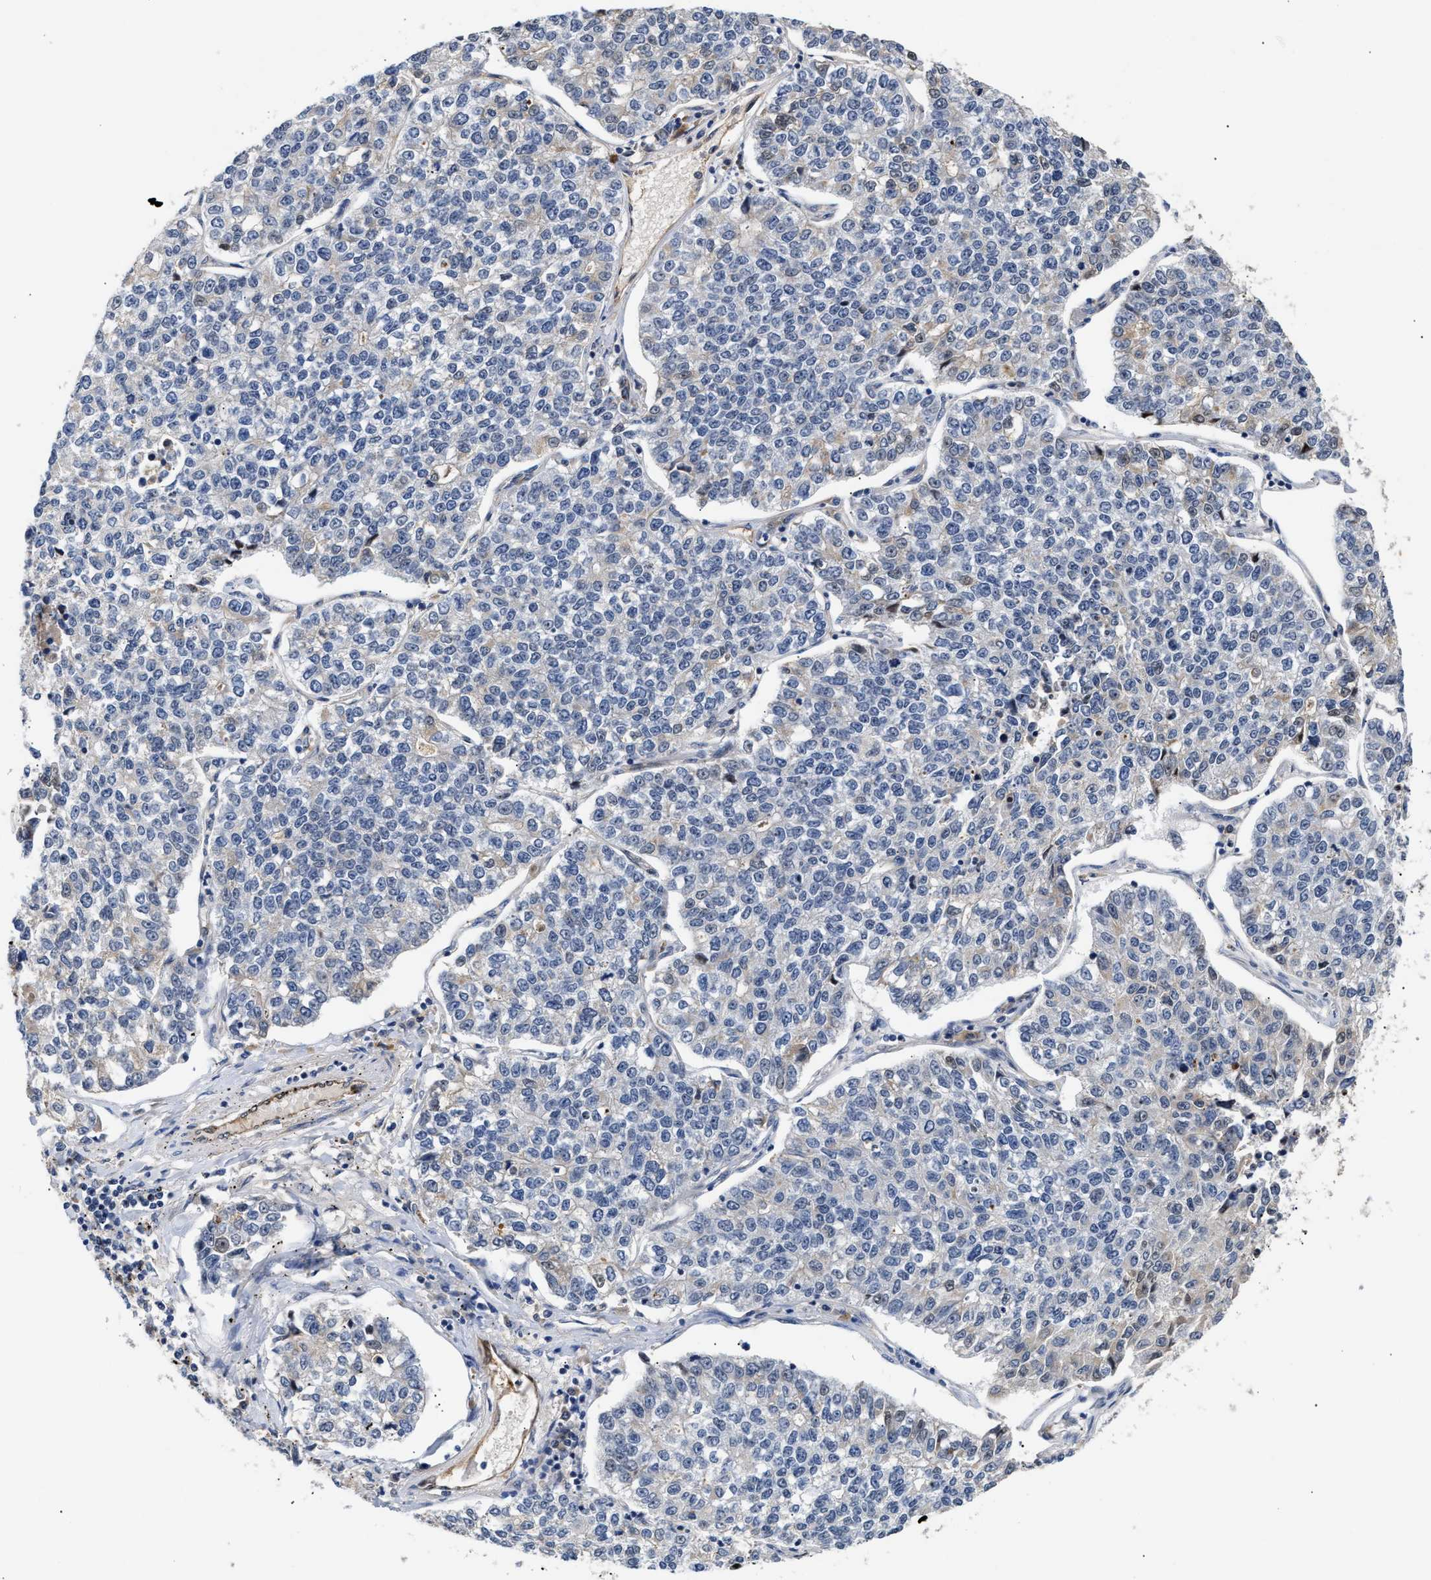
{"staining": {"intensity": "negative", "quantity": "none", "location": "none"}, "tissue": "lung cancer", "cell_type": "Tumor cells", "image_type": "cancer", "snomed": [{"axis": "morphology", "description": "Adenocarcinoma, NOS"}, {"axis": "topography", "description": "Lung"}], "caption": "This is an immunohistochemistry (IHC) photomicrograph of human lung cancer. There is no staining in tumor cells.", "gene": "CCDC146", "patient": {"sex": "male", "age": 49}}